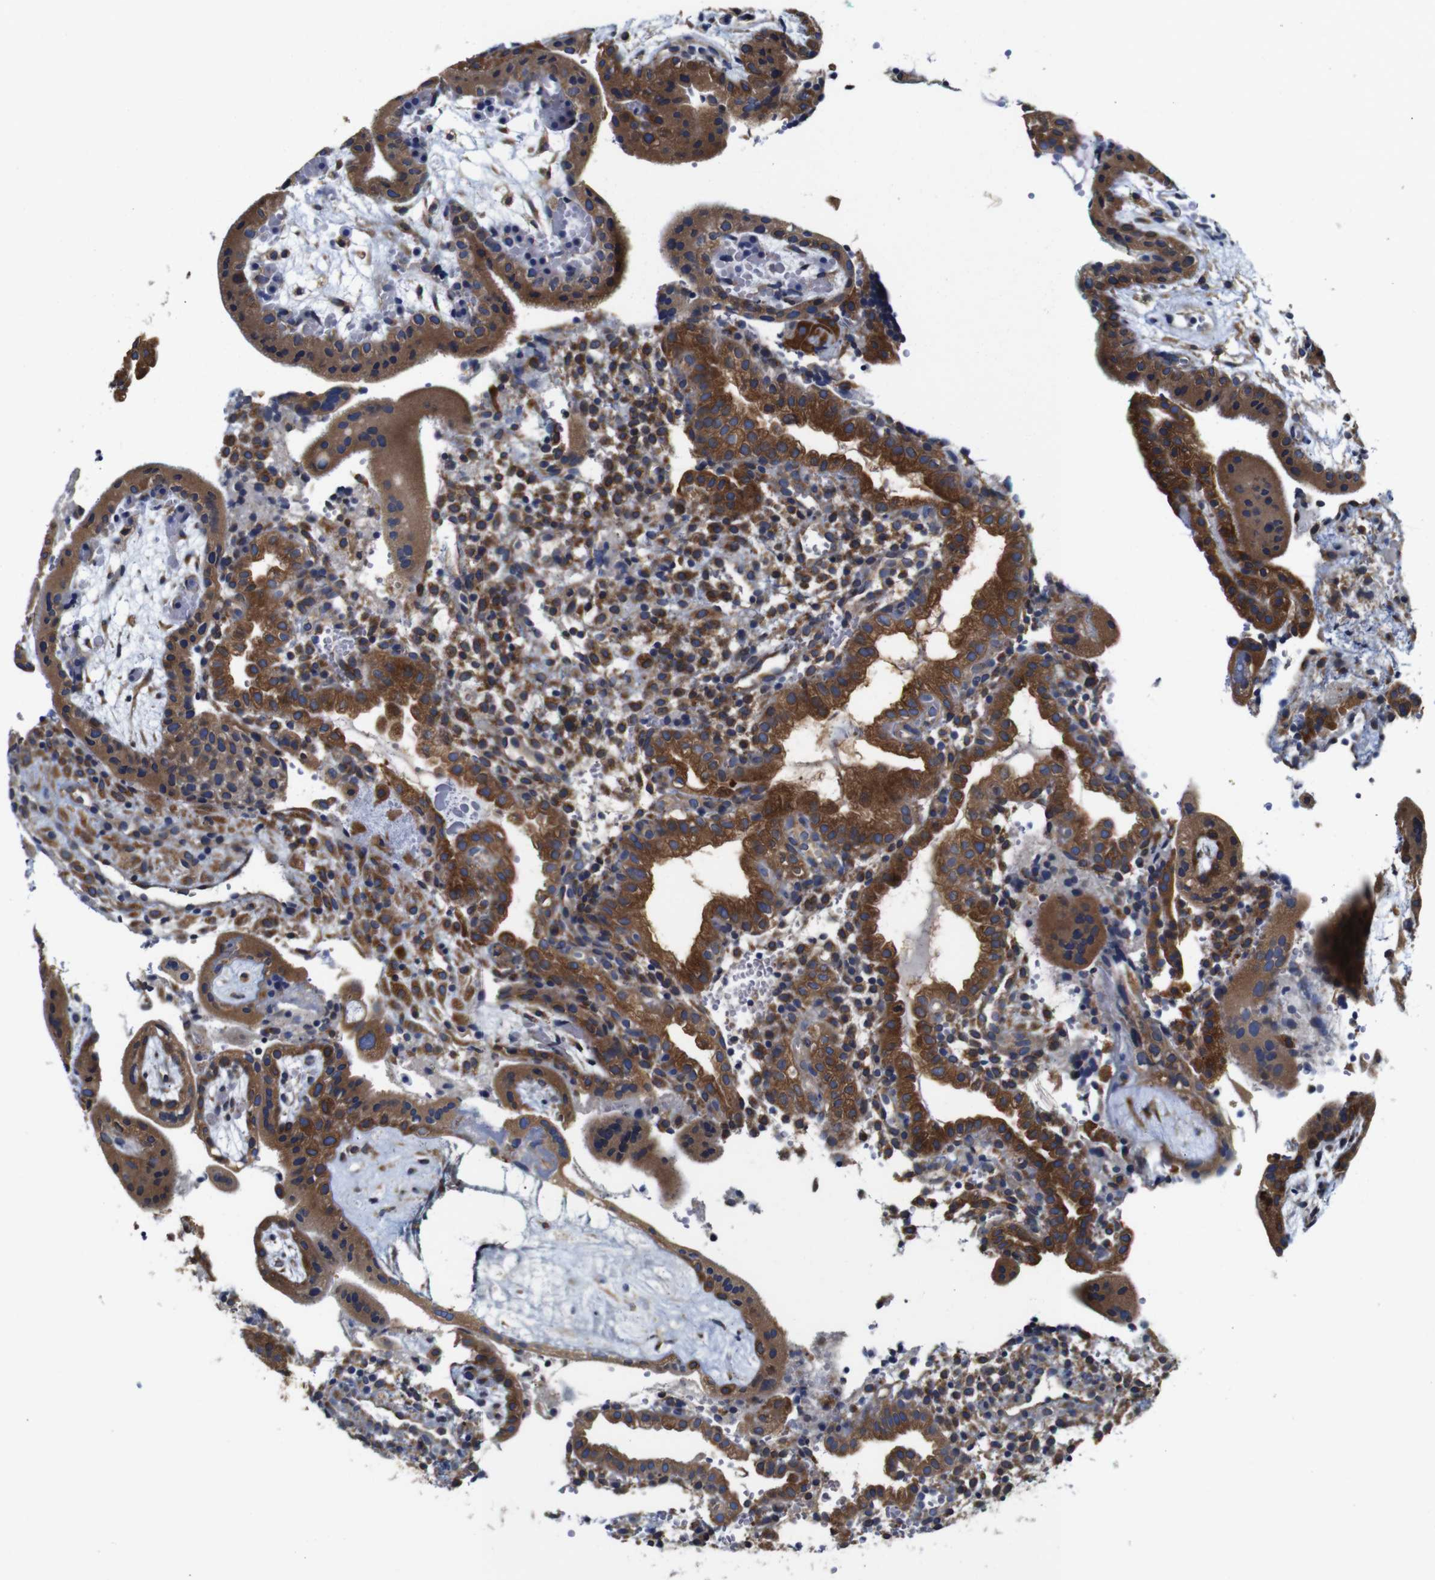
{"staining": {"intensity": "moderate", "quantity": ">75%", "location": "cytoplasmic/membranous"}, "tissue": "placenta", "cell_type": "Decidual cells", "image_type": "normal", "snomed": [{"axis": "morphology", "description": "Normal tissue, NOS"}, {"axis": "topography", "description": "Placenta"}], "caption": "Placenta stained with a brown dye displays moderate cytoplasmic/membranous positive positivity in about >75% of decidual cells.", "gene": "CLCC1", "patient": {"sex": "female", "age": 18}}